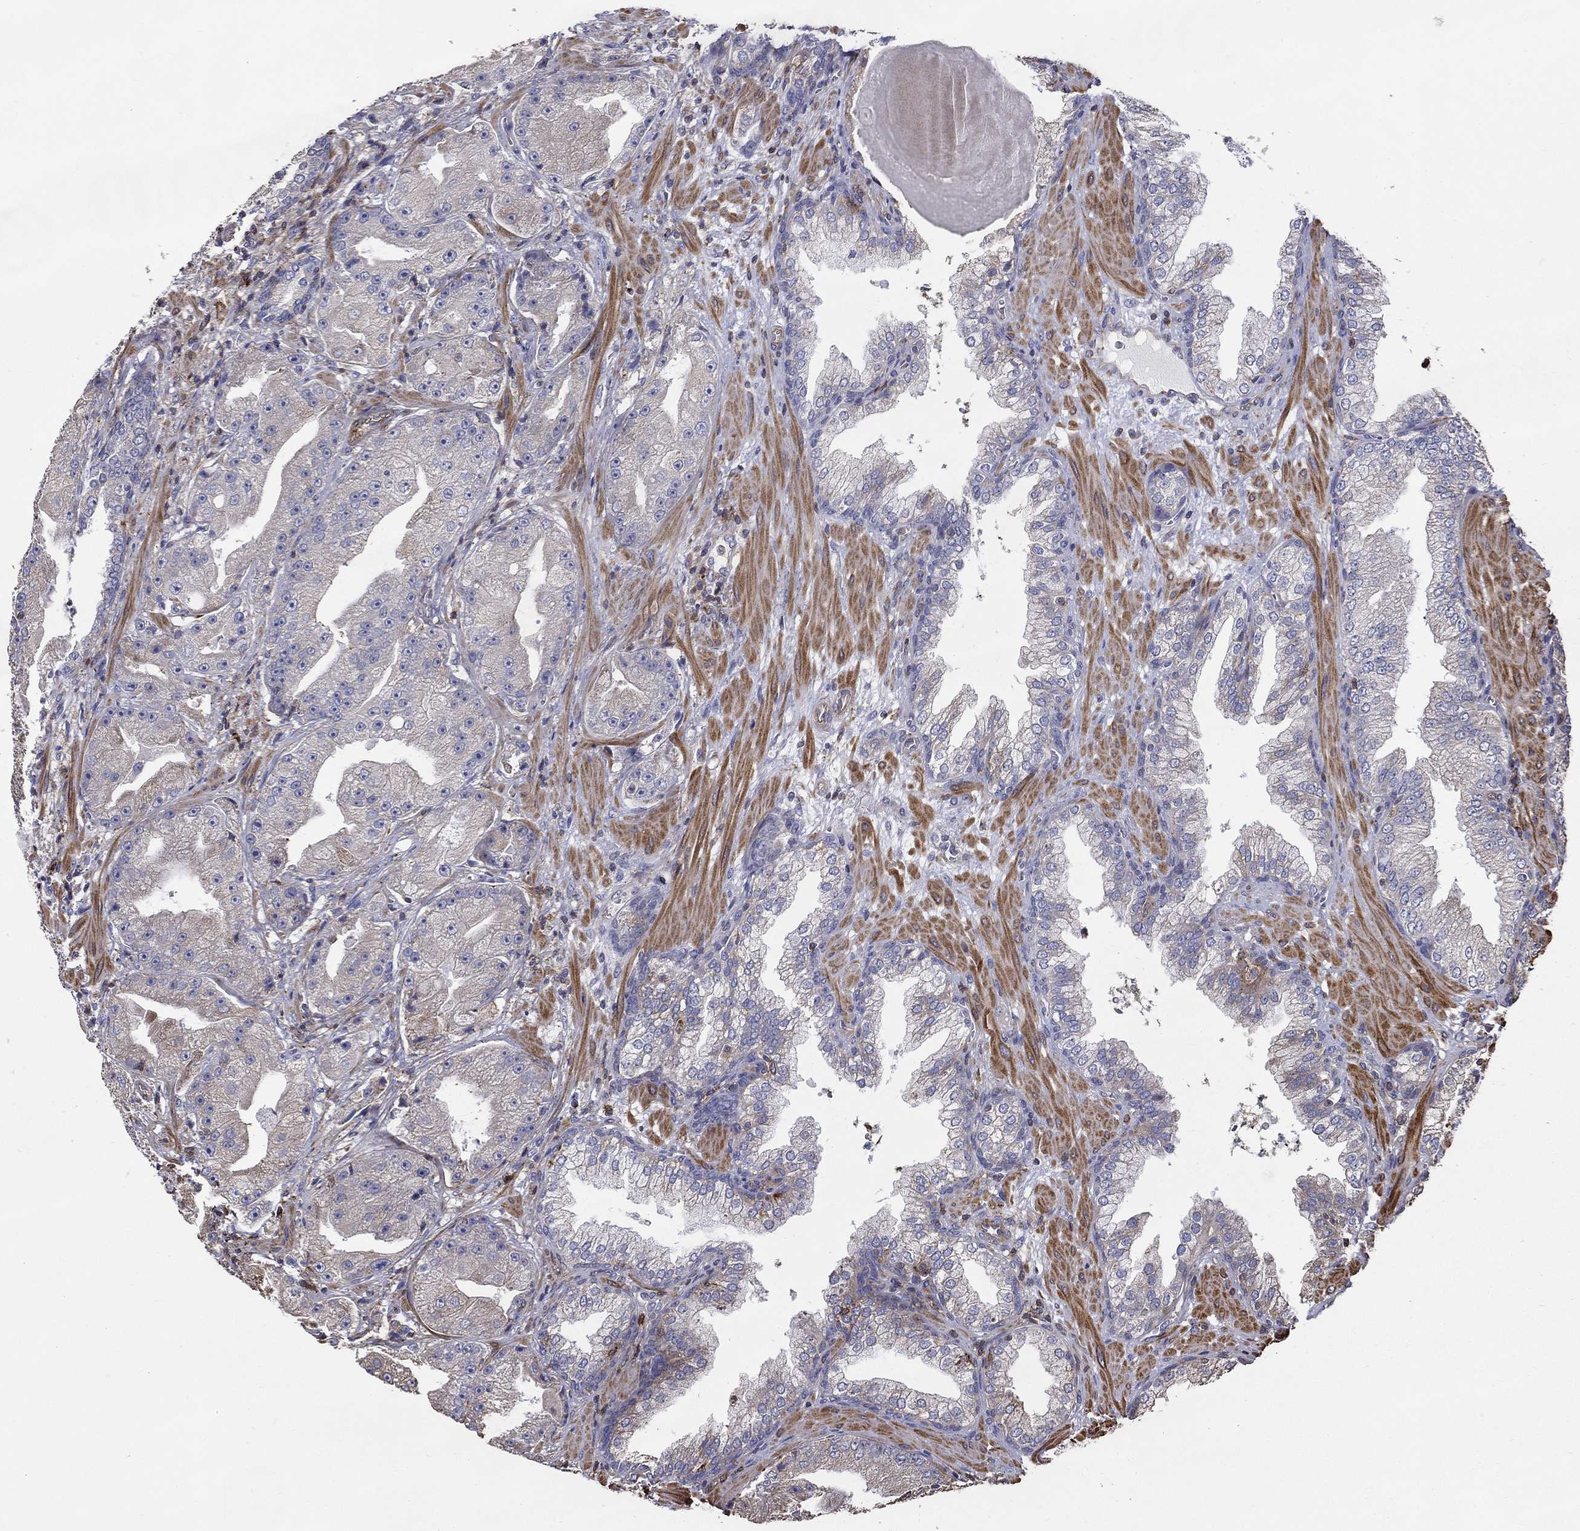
{"staining": {"intensity": "weak", "quantity": "<25%", "location": "cytoplasmic/membranous"}, "tissue": "prostate cancer", "cell_type": "Tumor cells", "image_type": "cancer", "snomed": [{"axis": "morphology", "description": "Adenocarcinoma, Low grade"}, {"axis": "topography", "description": "Prostate"}], "caption": "The histopathology image displays no staining of tumor cells in prostate cancer (adenocarcinoma (low-grade)).", "gene": "NPHP1", "patient": {"sex": "male", "age": 62}}